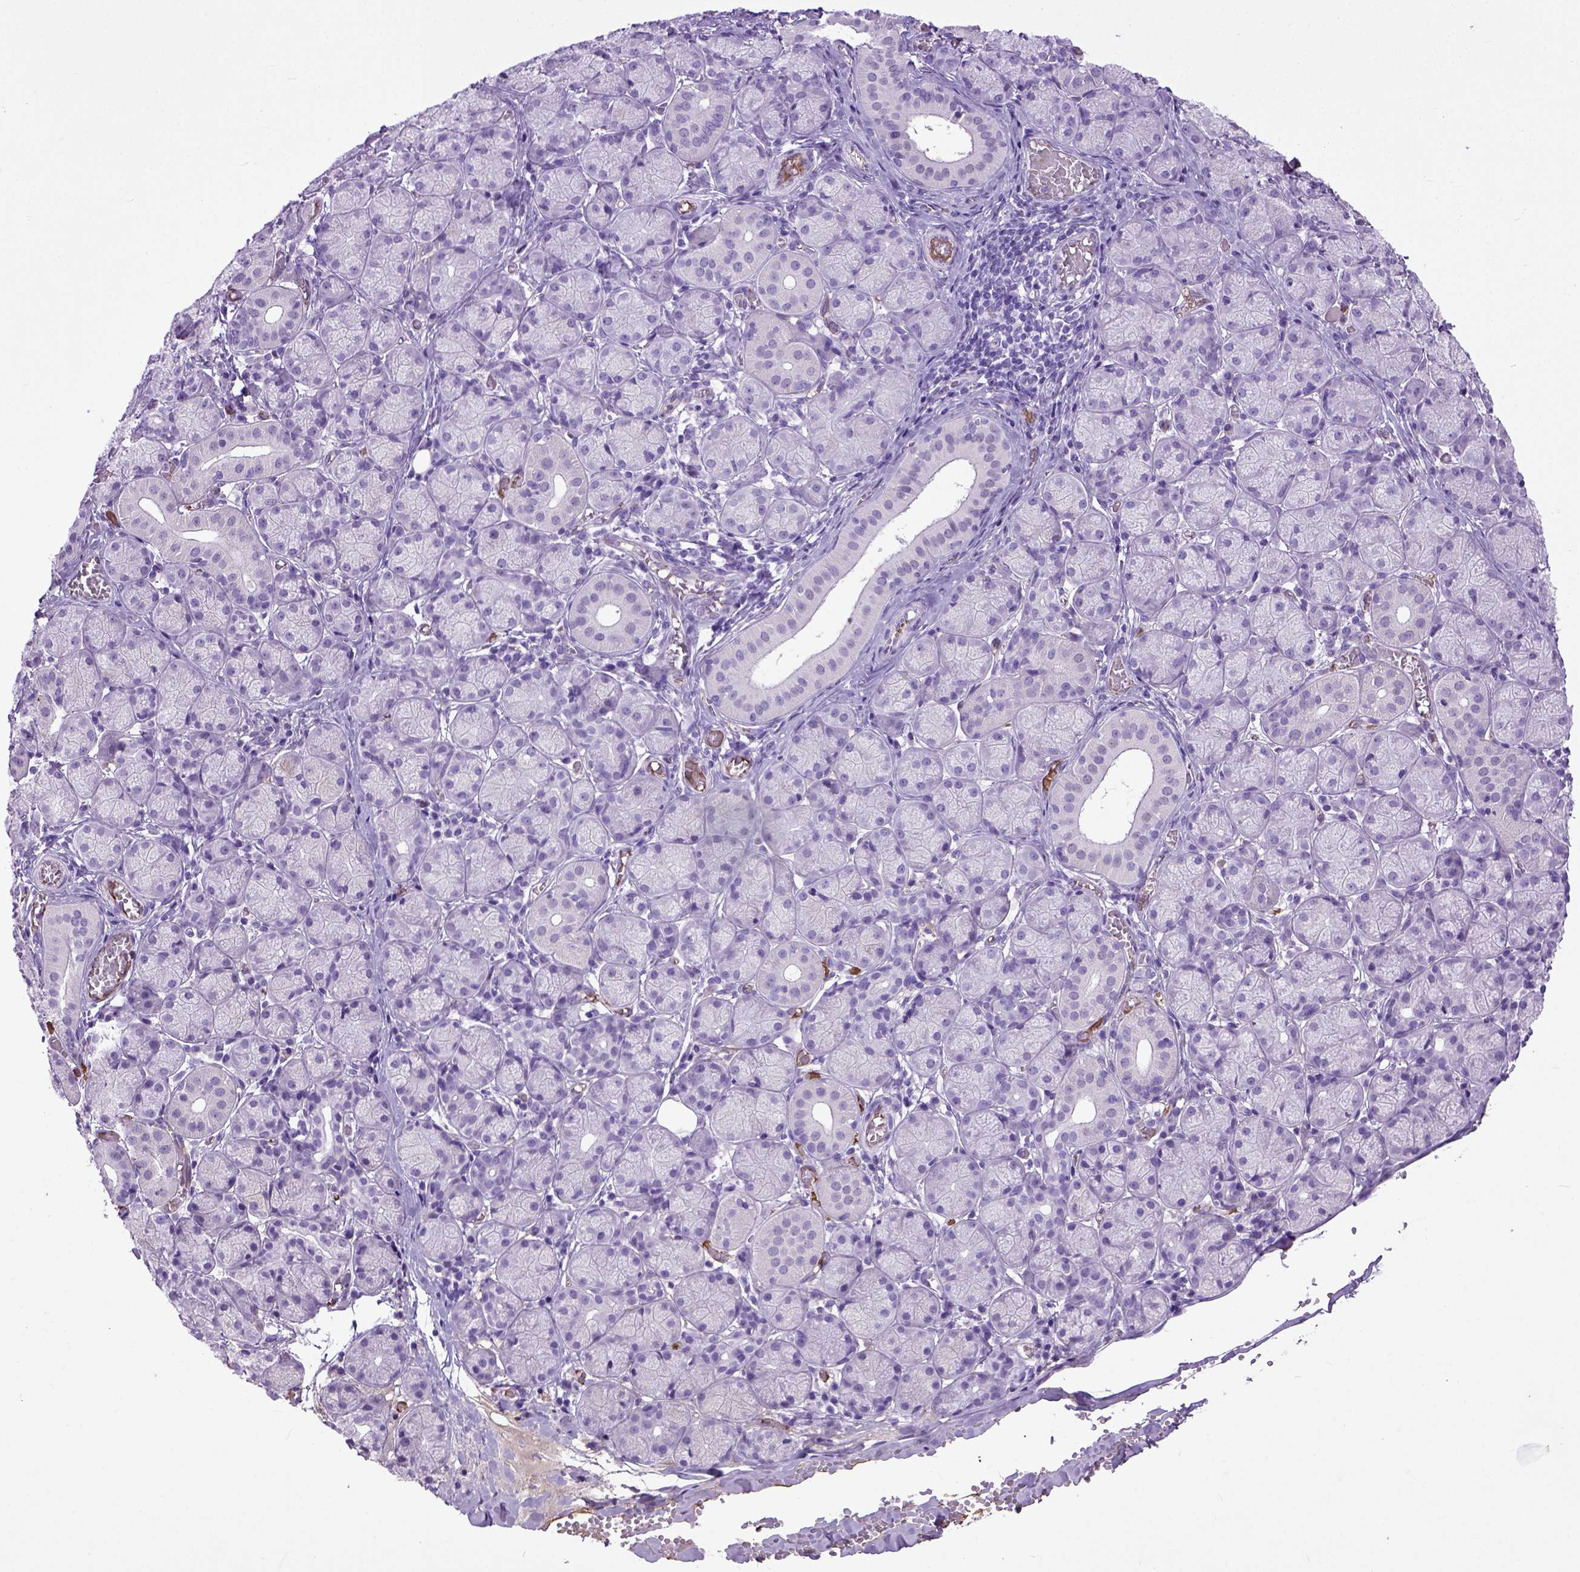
{"staining": {"intensity": "negative", "quantity": "none", "location": "none"}, "tissue": "salivary gland", "cell_type": "Glandular cells", "image_type": "normal", "snomed": [{"axis": "morphology", "description": "Normal tissue, NOS"}, {"axis": "topography", "description": "Salivary gland"}, {"axis": "topography", "description": "Peripheral nerve tissue"}], "caption": "High power microscopy image of an IHC photomicrograph of unremarkable salivary gland, revealing no significant positivity in glandular cells.", "gene": "ADAMTS8", "patient": {"sex": "female", "age": 24}}